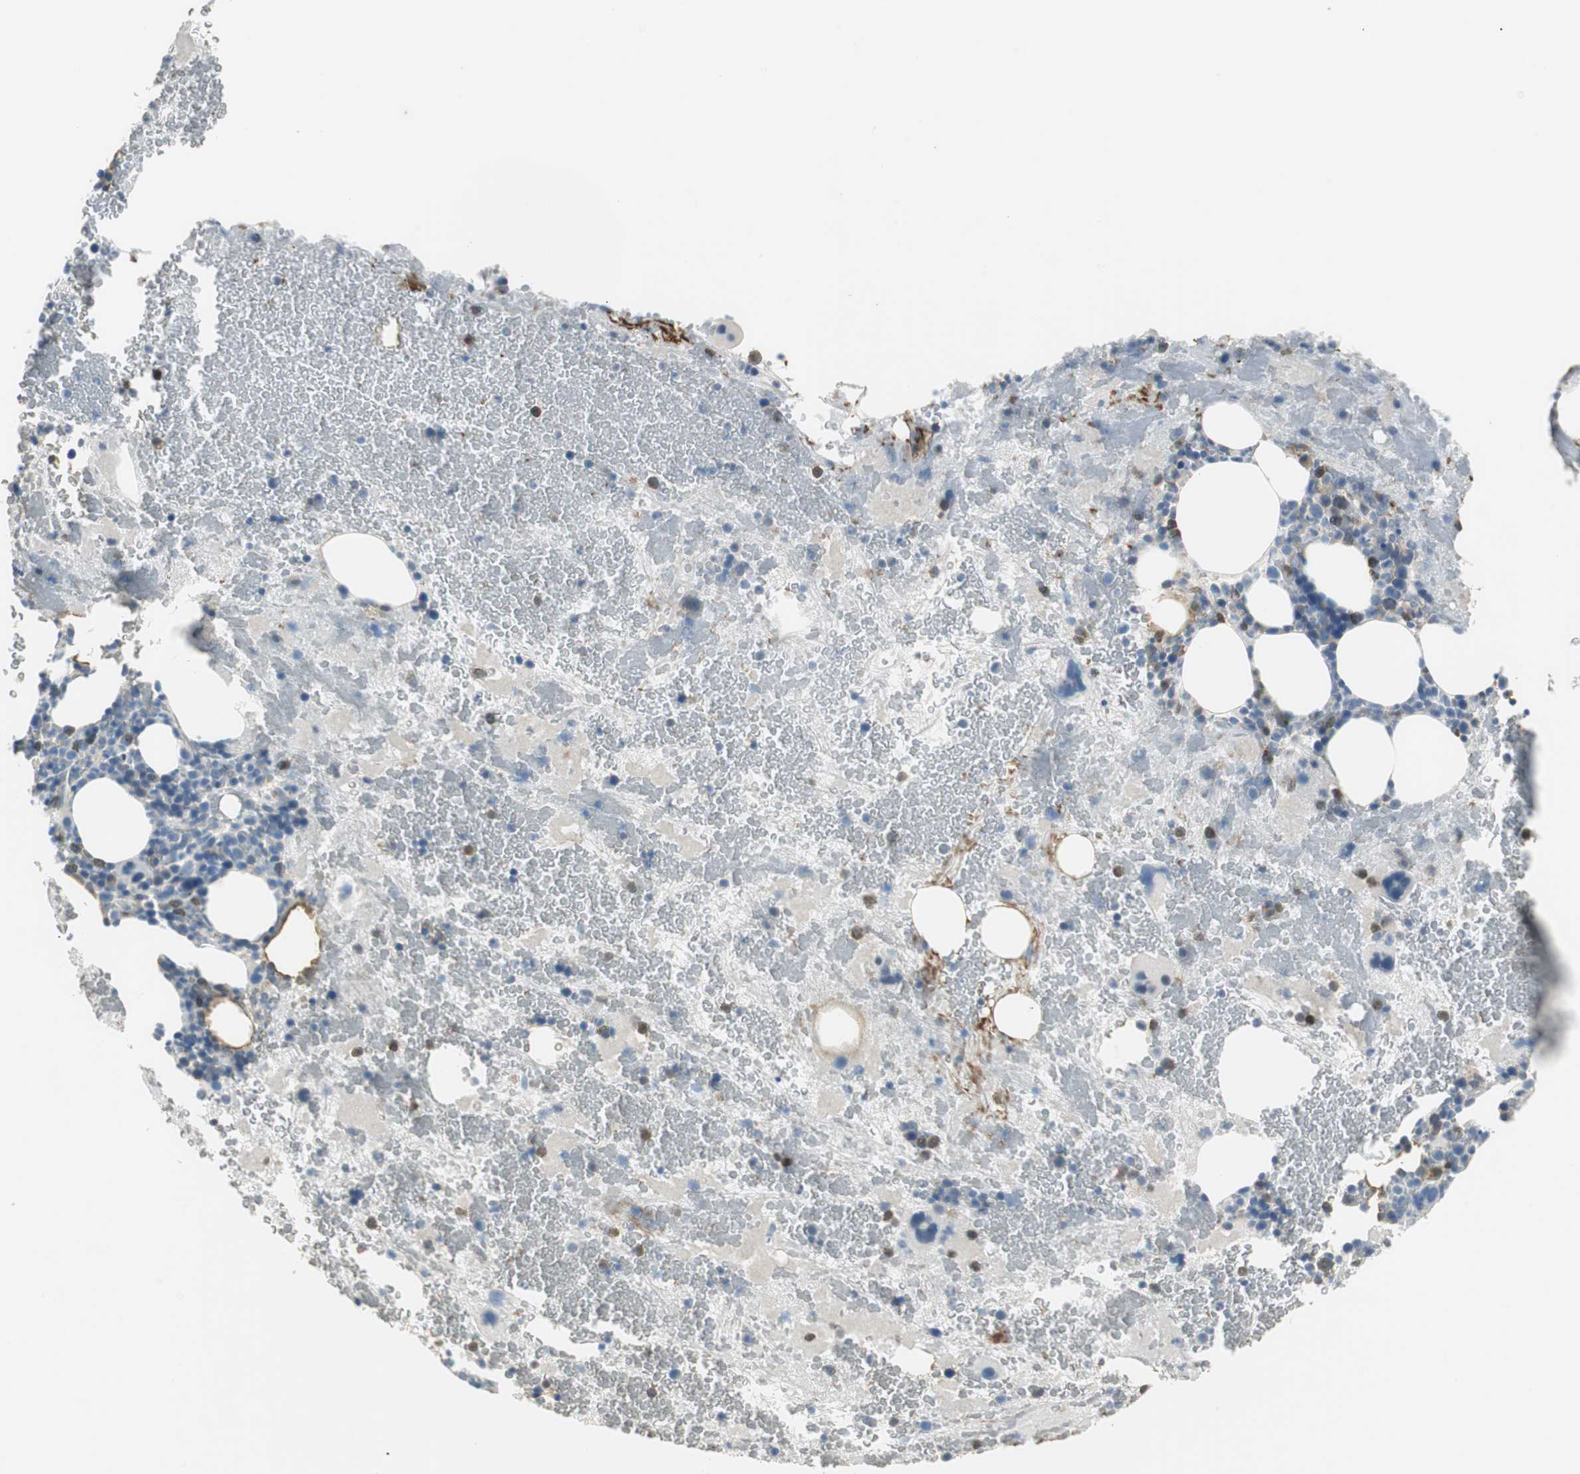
{"staining": {"intensity": "negative", "quantity": "none", "location": "none"}, "tissue": "bone marrow", "cell_type": "Hematopoietic cells", "image_type": "normal", "snomed": [{"axis": "morphology", "description": "Normal tissue, NOS"}, {"axis": "topography", "description": "Bone marrow"}], "caption": "Human bone marrow stained for a protein using immunohistochemistry (IHC) displays no expression in hematopoietic cells.", "gene": "MSTO1", "patient": {"sex": "male", "age": 76}}